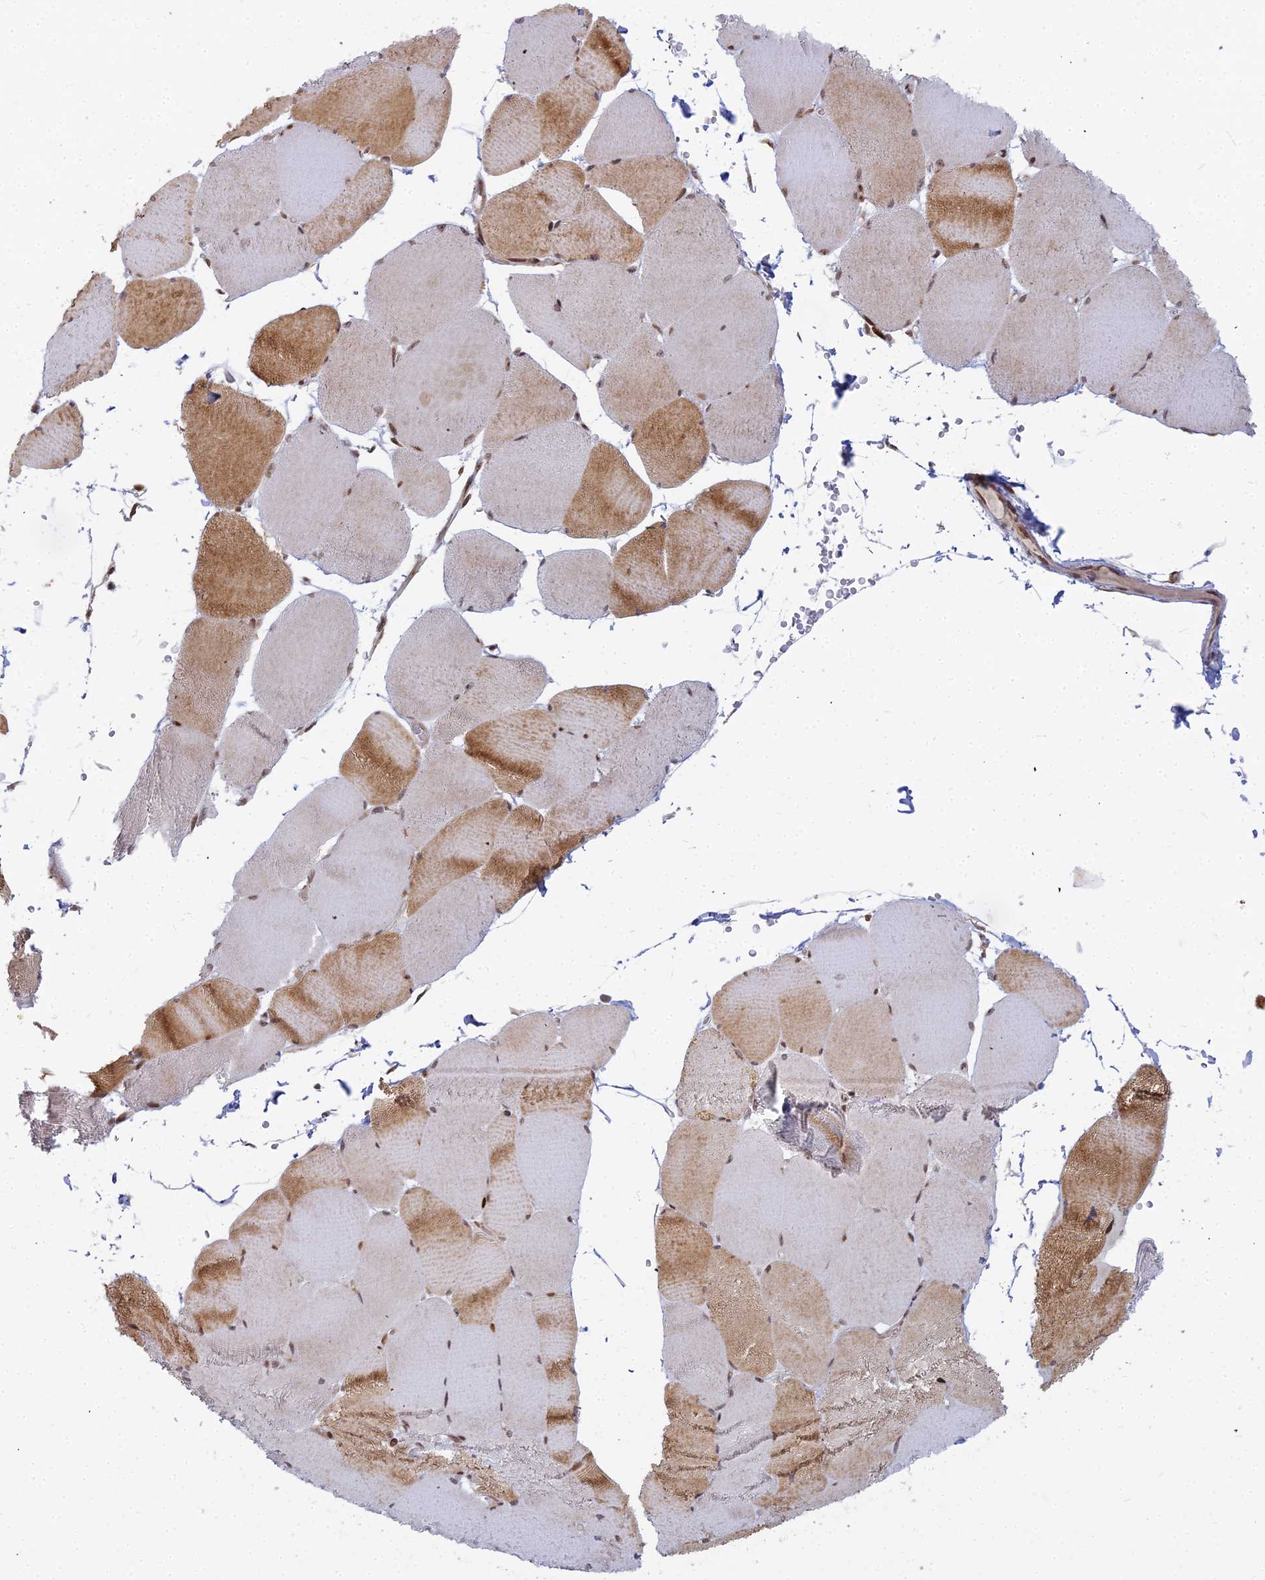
{"staining": {"intensity": "moderate", "quantity": "25%-75%", "location": "cytoplasmic/membranous,nuclear"}, "tissue": "skeletal muscle", "cell_type": "Myocytes", "image_type": "normal", "snomed": [{"axis": "morphology", "description": "Normal tissue, NOS"}, {"axis": "topography", "description": "Skeletal muscle"}, {"axis": "topography", "description": "Head-Neck"}], "caption": "This micrograph exhibits normal skeletal muscle stained with immunohistochemistry to label a protein in brown. The cytoplasmic/membranous,nuclear of myocytes show moderate positivity for the protein. Nuclei are counter-stained blue.", "gene": "ABCA2", "patient": {"sex": "male", "age": 66}}